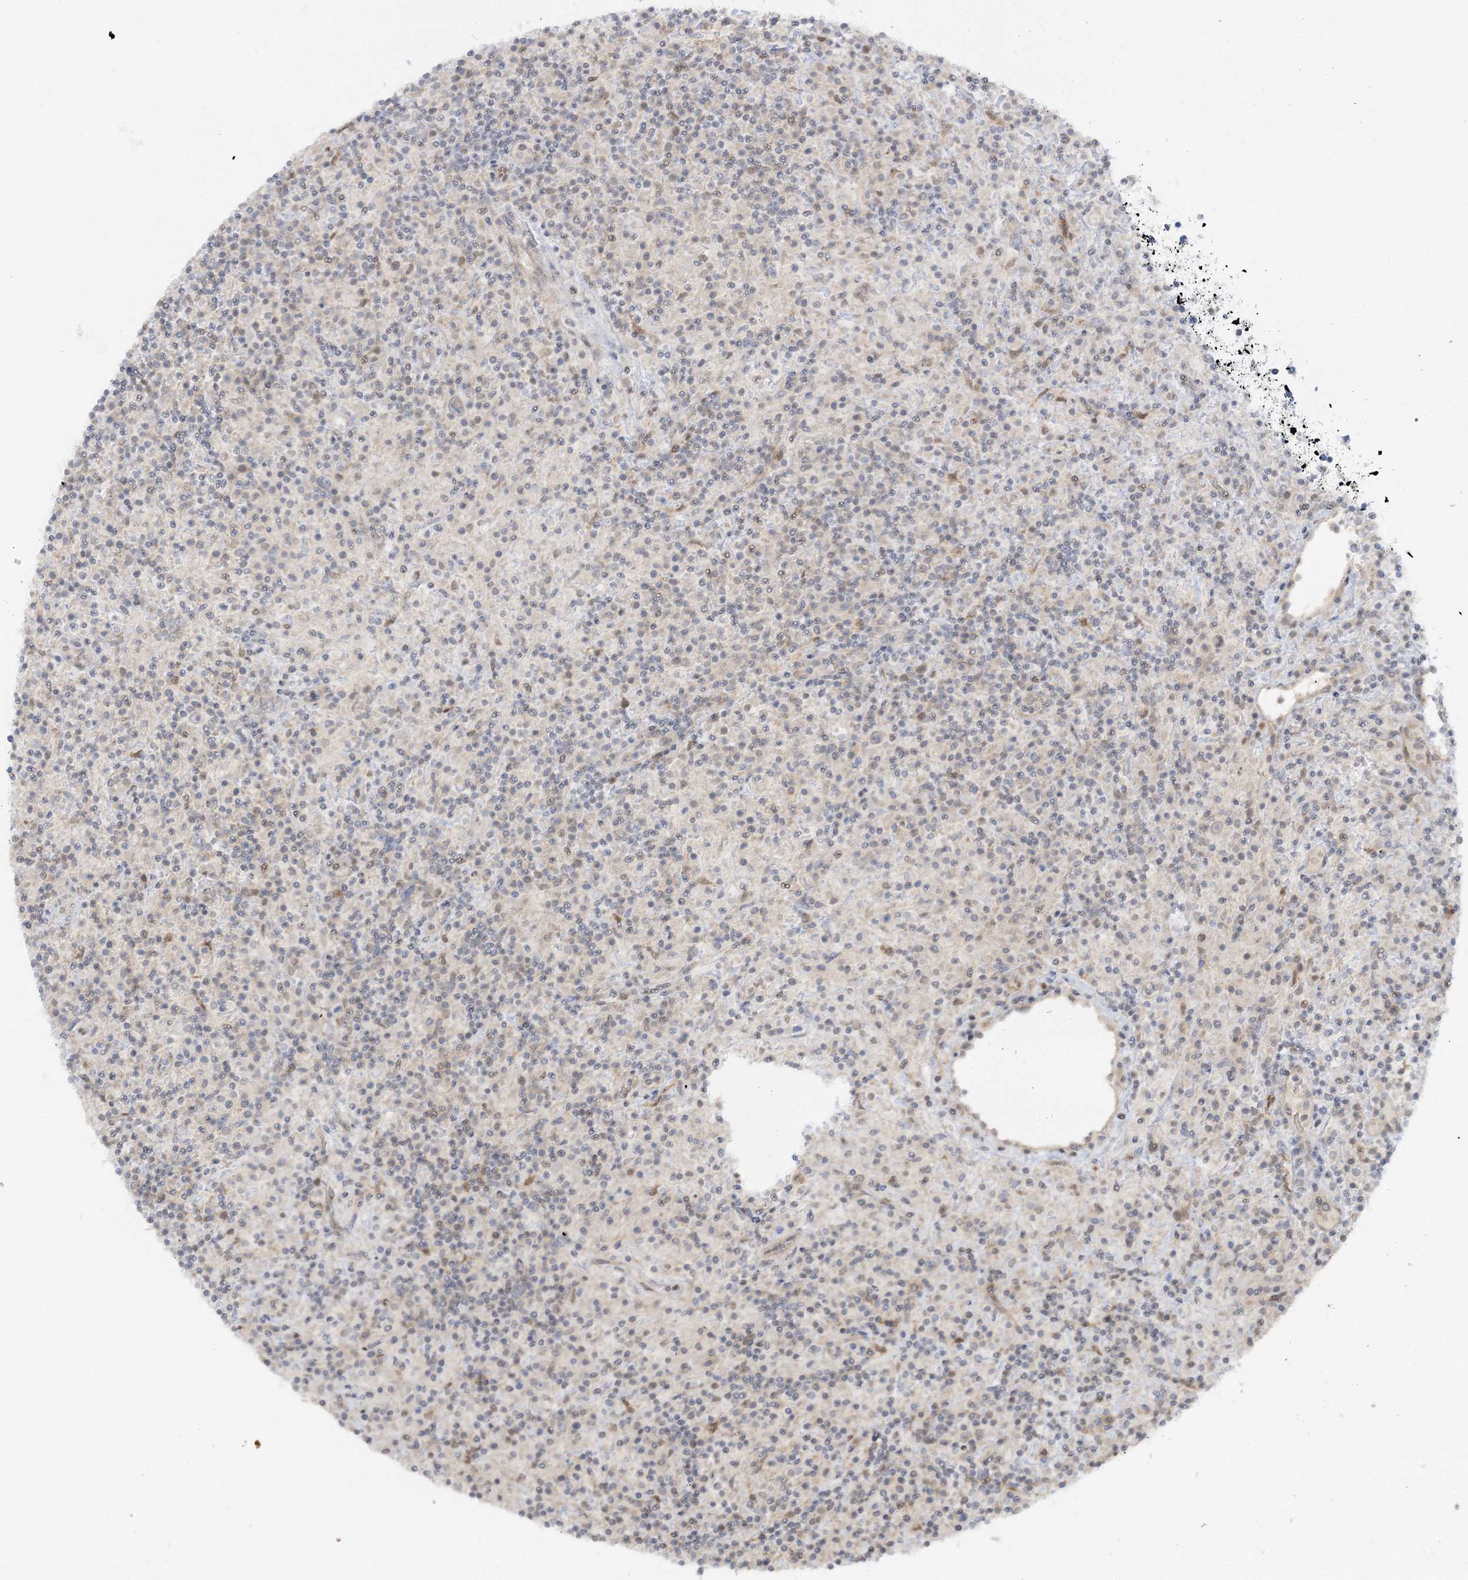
{"staining": {"intensity": "negative", "quantity": "none", "location": "none"}, "tissue": "lymphoma", "cell_type": "Tumor cells", "image_type": "cancer", "snomed": [{"axis": "morphology", "description": "Hodgkin's disease, NOS"}, {"axis": "topography", "description": "Lymph node"}], "caption": "Protein analysis of lymphoma reveals no significant staining in tumor cells.", "gene": "ZFAND6", "patient": {"sex": "male", "age": 70}}